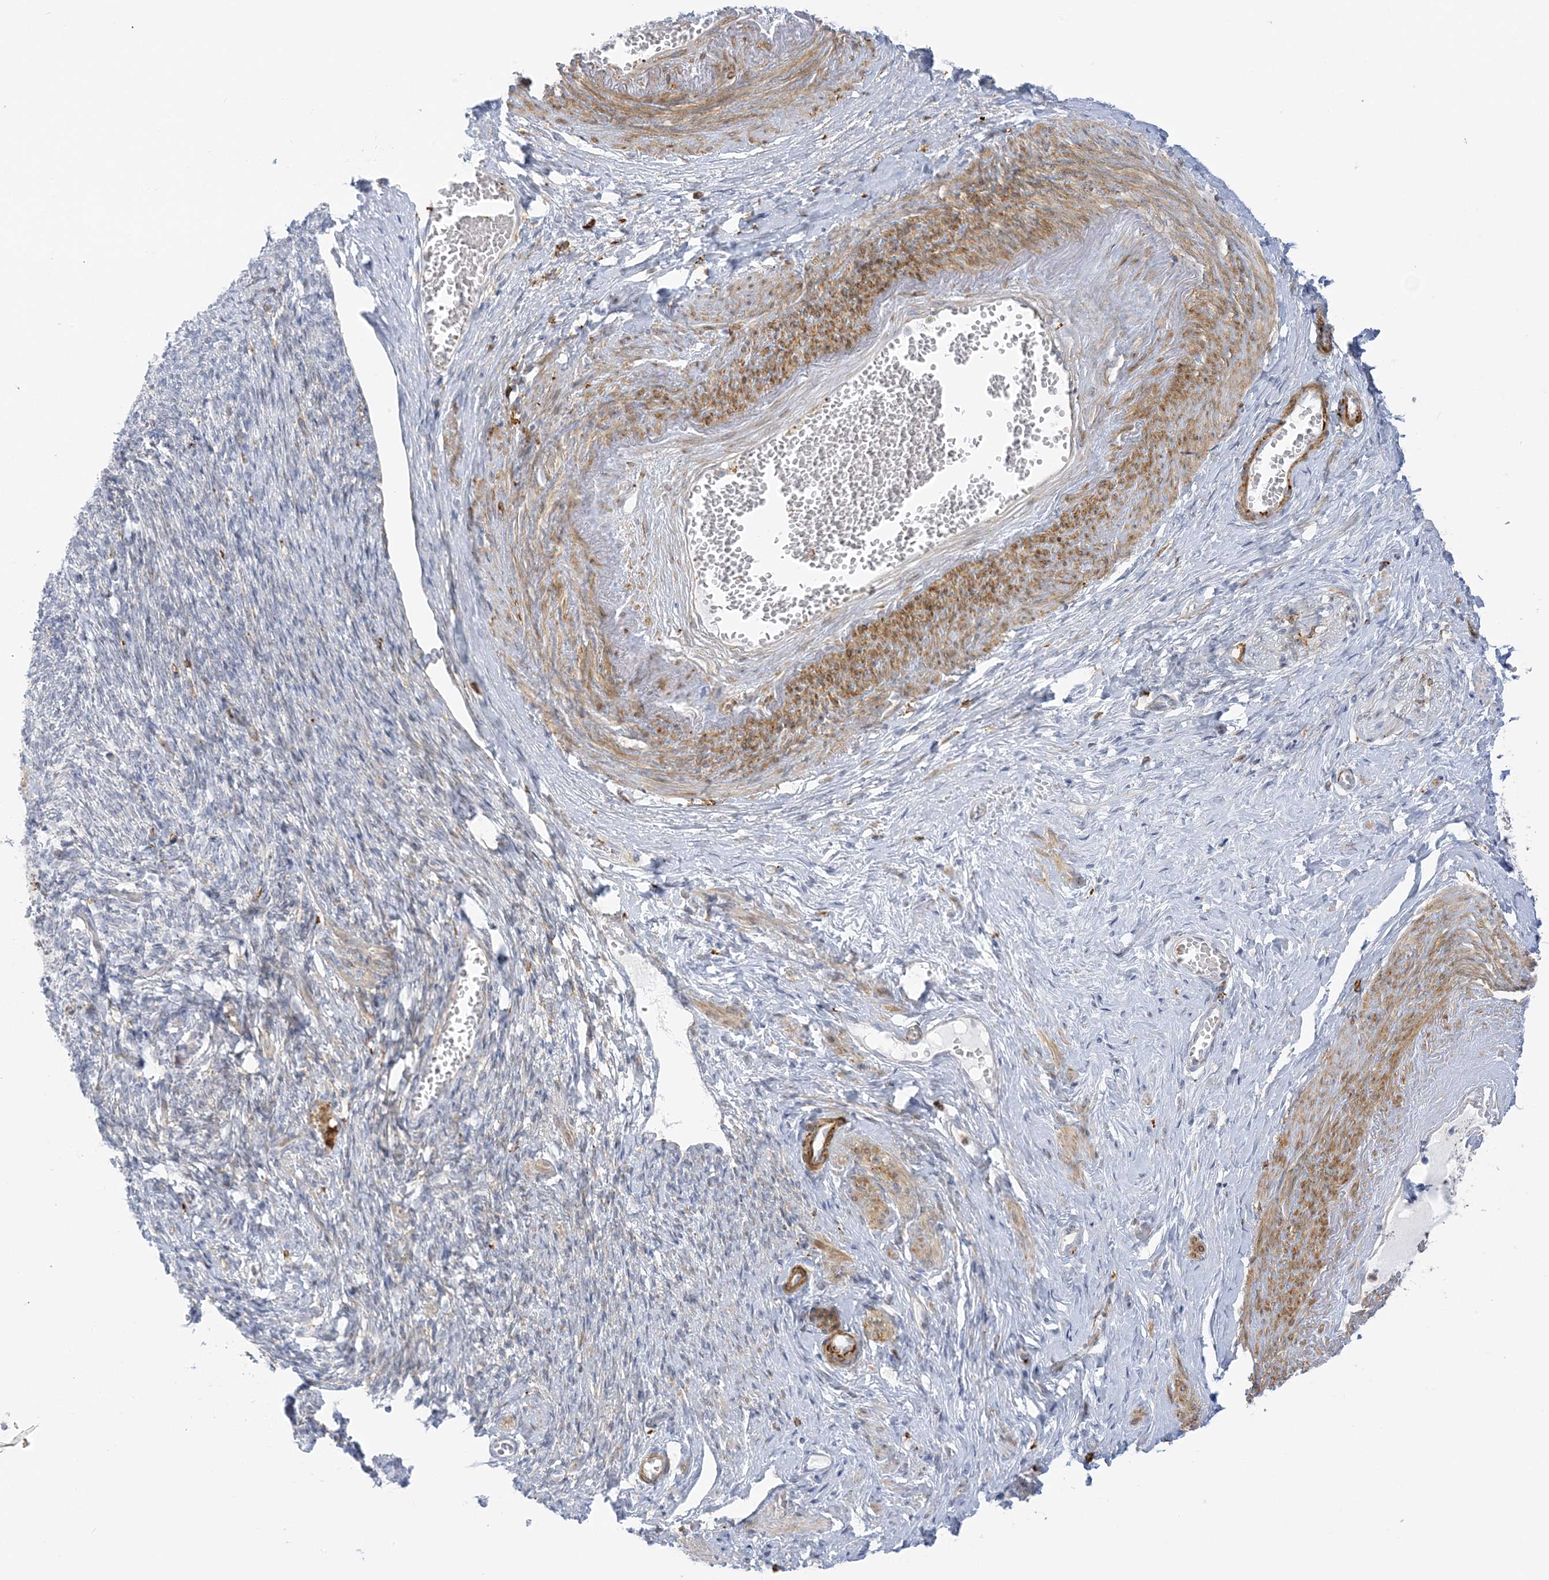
{"staining": {"intensity": "negative", "quantity": "none", "location": "none"}, "tissue": "adipose tissue", "cell_type": "Adipocytes", "image_type": "normal", "snomed": [{"axis": "morphology", "description": "Normal tissue, NOS"}, {"axis": "topography", "description": "Vascular tissue"}, {"axis": "topography", "description": "Fallopian tube"}, {"axis": "topography", "description": "Ovary"}], "caption": "Human adipose tissue stained for a protein using IHC displays no staining in adipocytes.", "gene": "ICMT", "patient": {"sex": "female", "age": 67}}